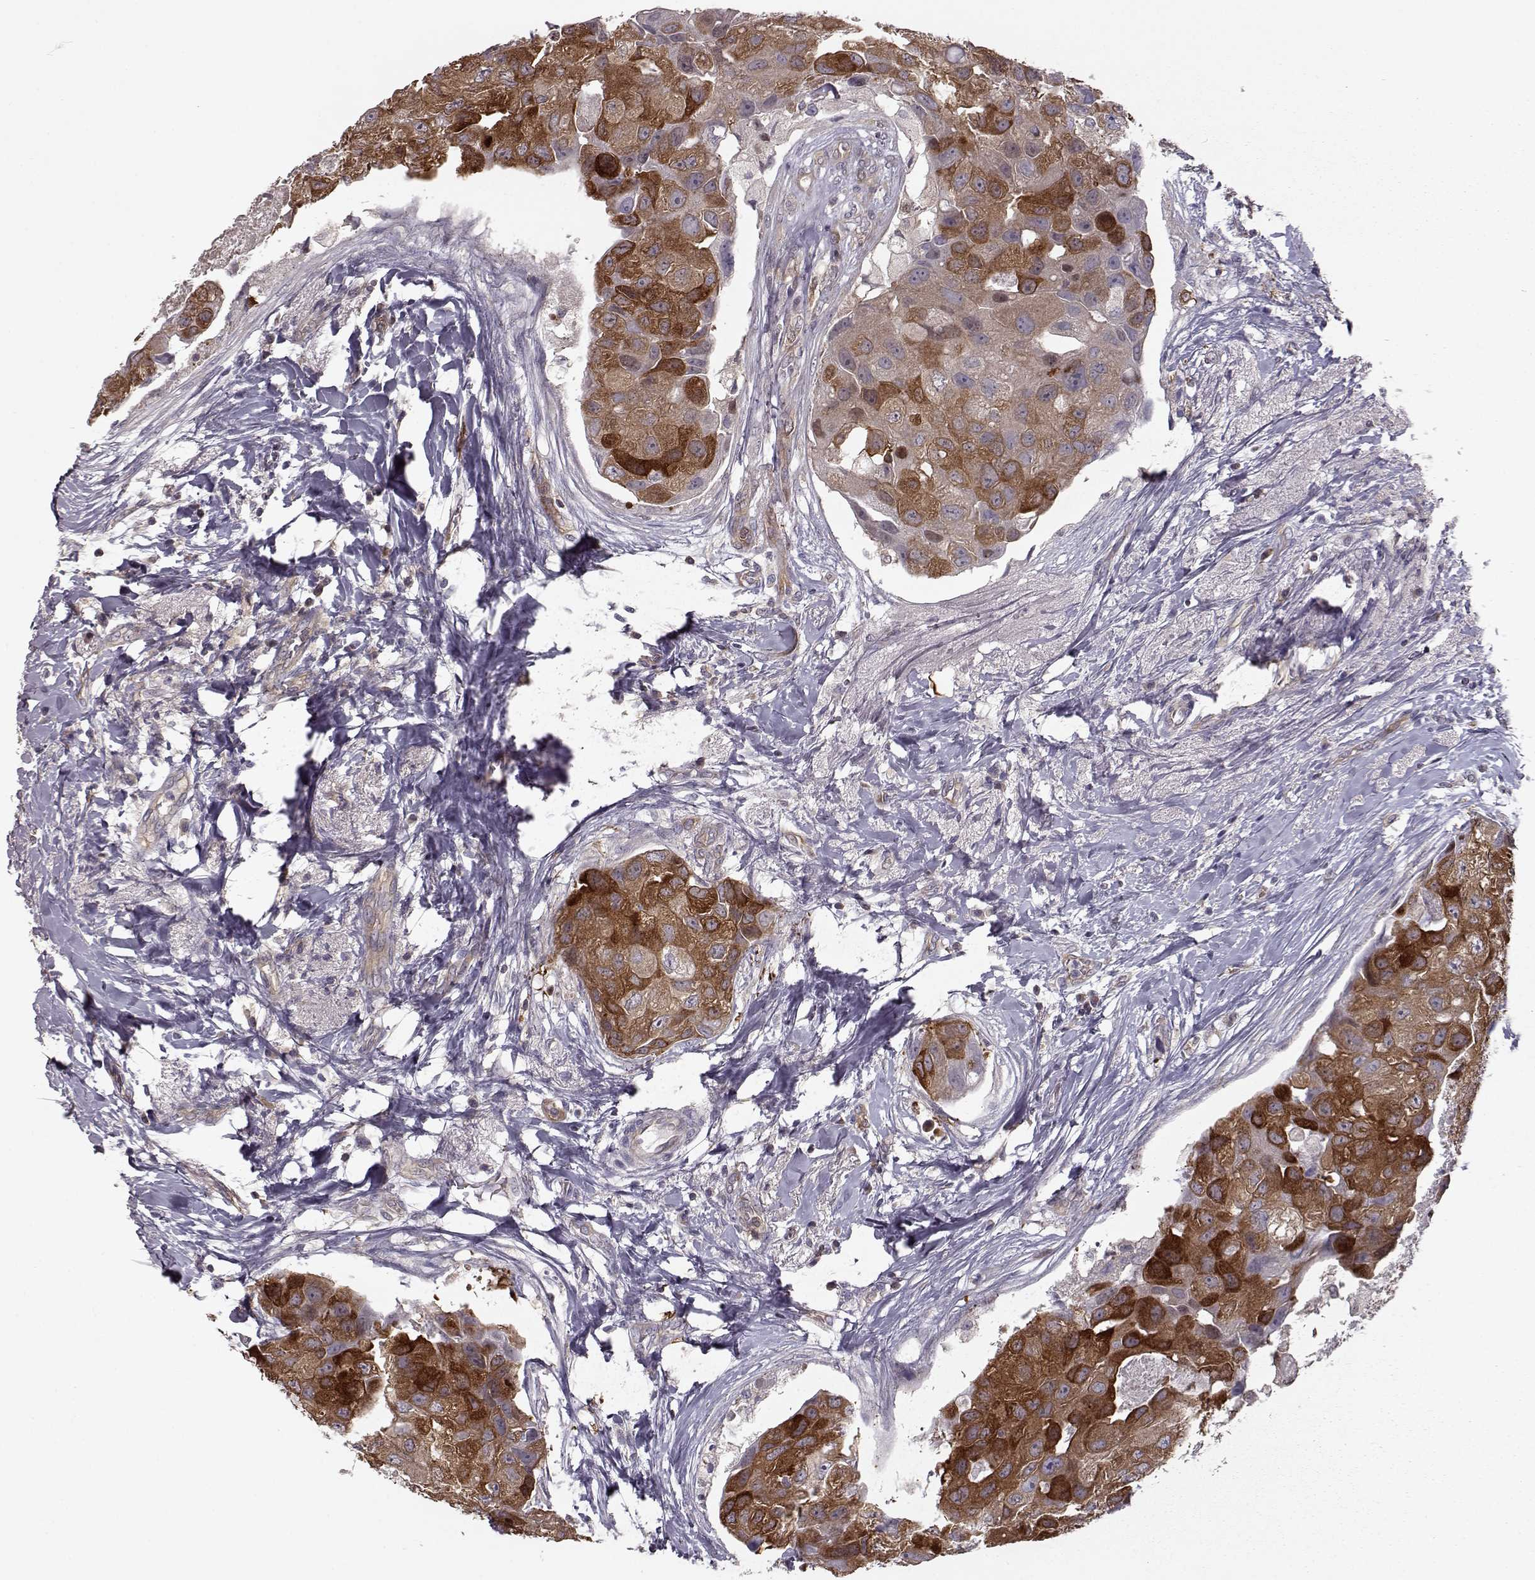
{"staining": {"intensity": "moderate", "quantity": ">75%", "location": "cytoplasmic/membranous"}, "tissue": "breast cancer", "cell_type": "Tumor cells", "image_type": "cancer", "snomed": [{"axis": "morphology", "description": "Duct carcinoma"}, {"axis": "topography", "description": "Breast"}], "caption": "Protein expression analysis of human breast cancer (infiltrating ductal carcinoma) reveals moderate cytoplasmic/membranous expression in about >75% of tumor cells.", "gene": "RANBP1", "patient": {"sex": "female", "age": 43}}